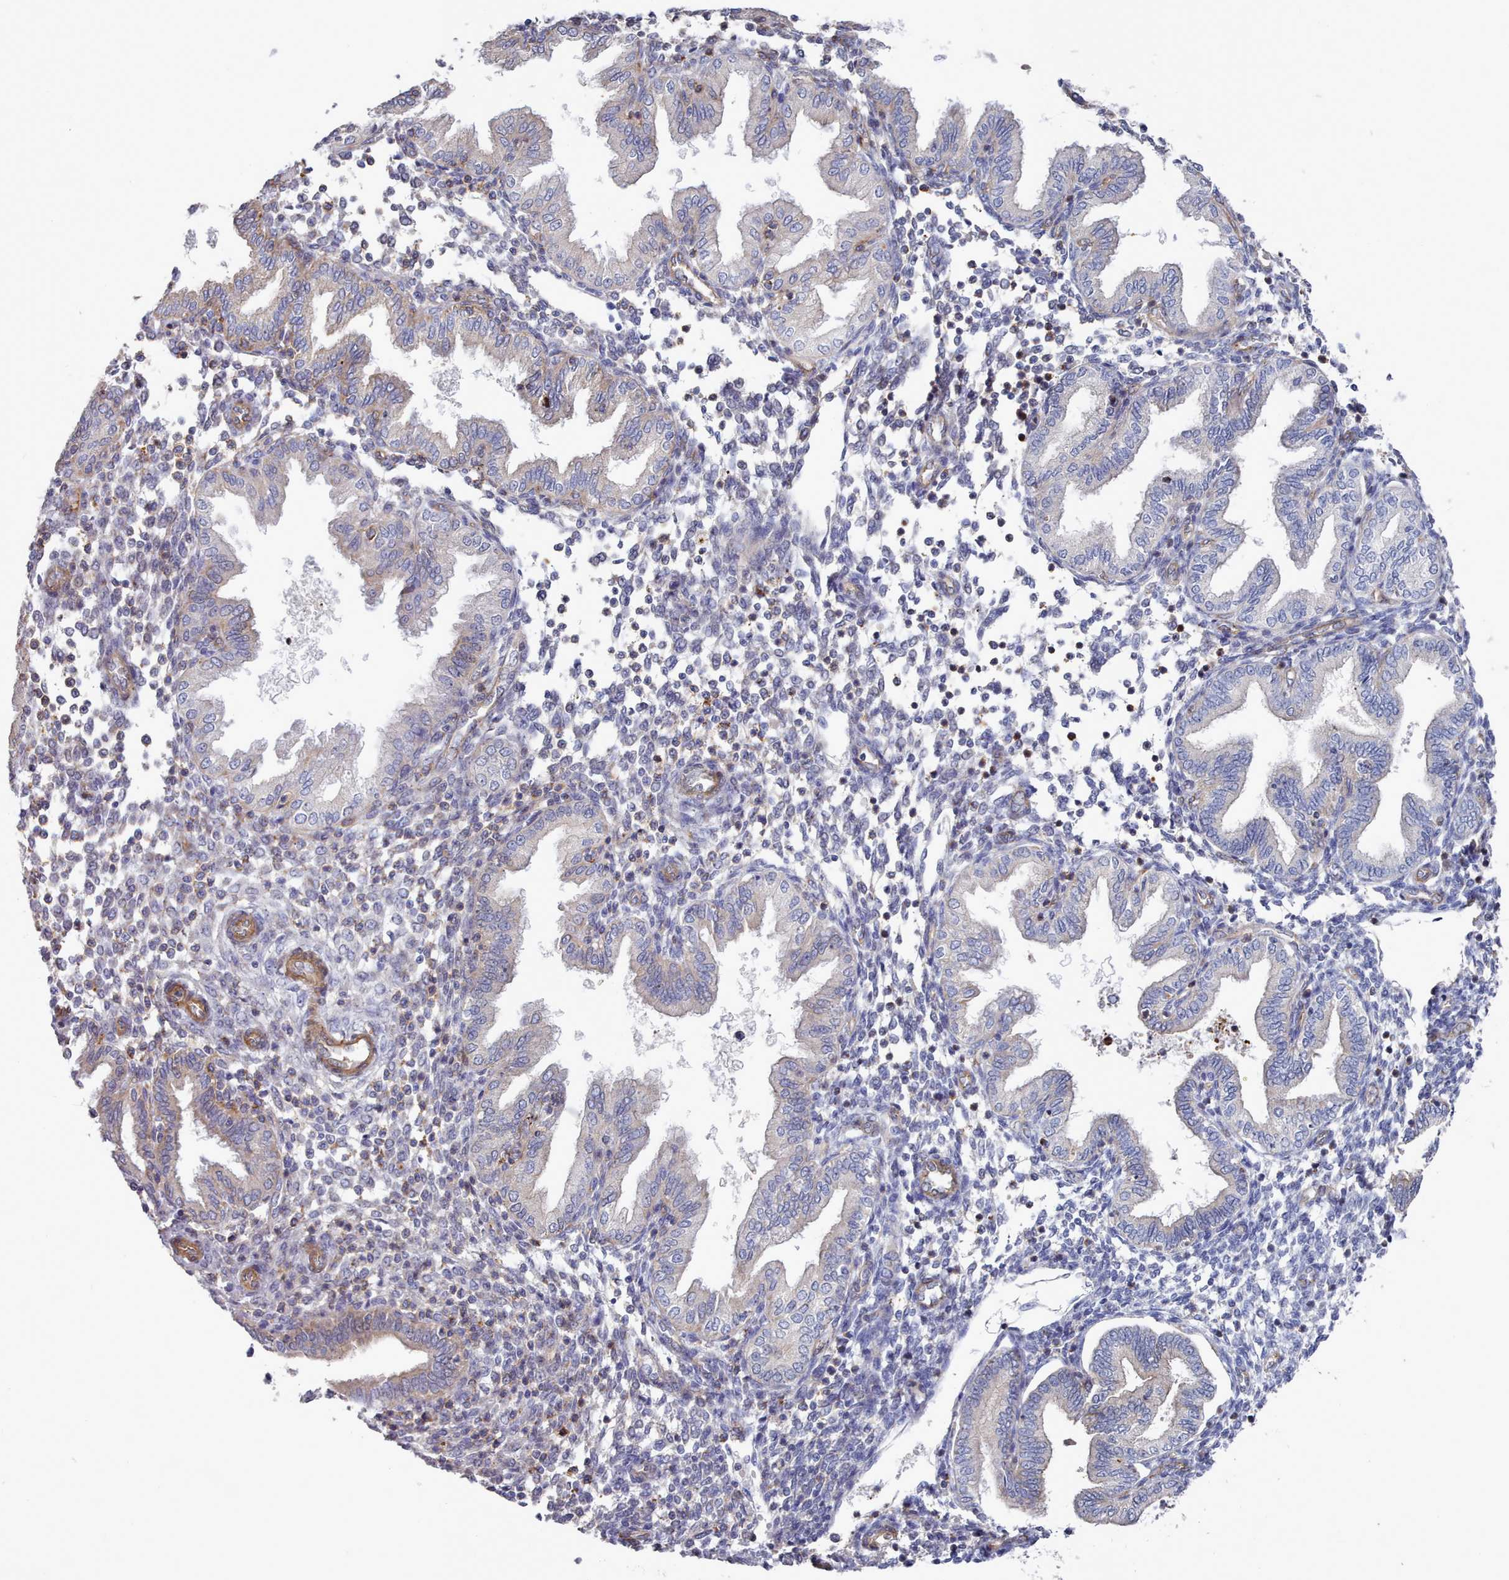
{"staining": {"intensity": "negative", "quantity": "none", "location": "none"}, "tissue": "endometrium", "cell_type": "Cells in endometrial stroma", "image_type": "normal", "snomed": [{"axis": "morphology", "description": "Normal tissue, NOS"}, {"axis": "topography", "description": "Endometrium"}], "caption": "The immunohistochemistry (IHC) image has no significant positivity in cells in endometrial stroma of endometrium. Brightfield microscopy of immunohistochemistry (IHC) stained with DAB (3,3'-diaminobenzidine) (brown) and hematoxylin (blue), captured at high magnification.", "gene": "G6PC1", "patient": {"sex": "female", "age": 53}}